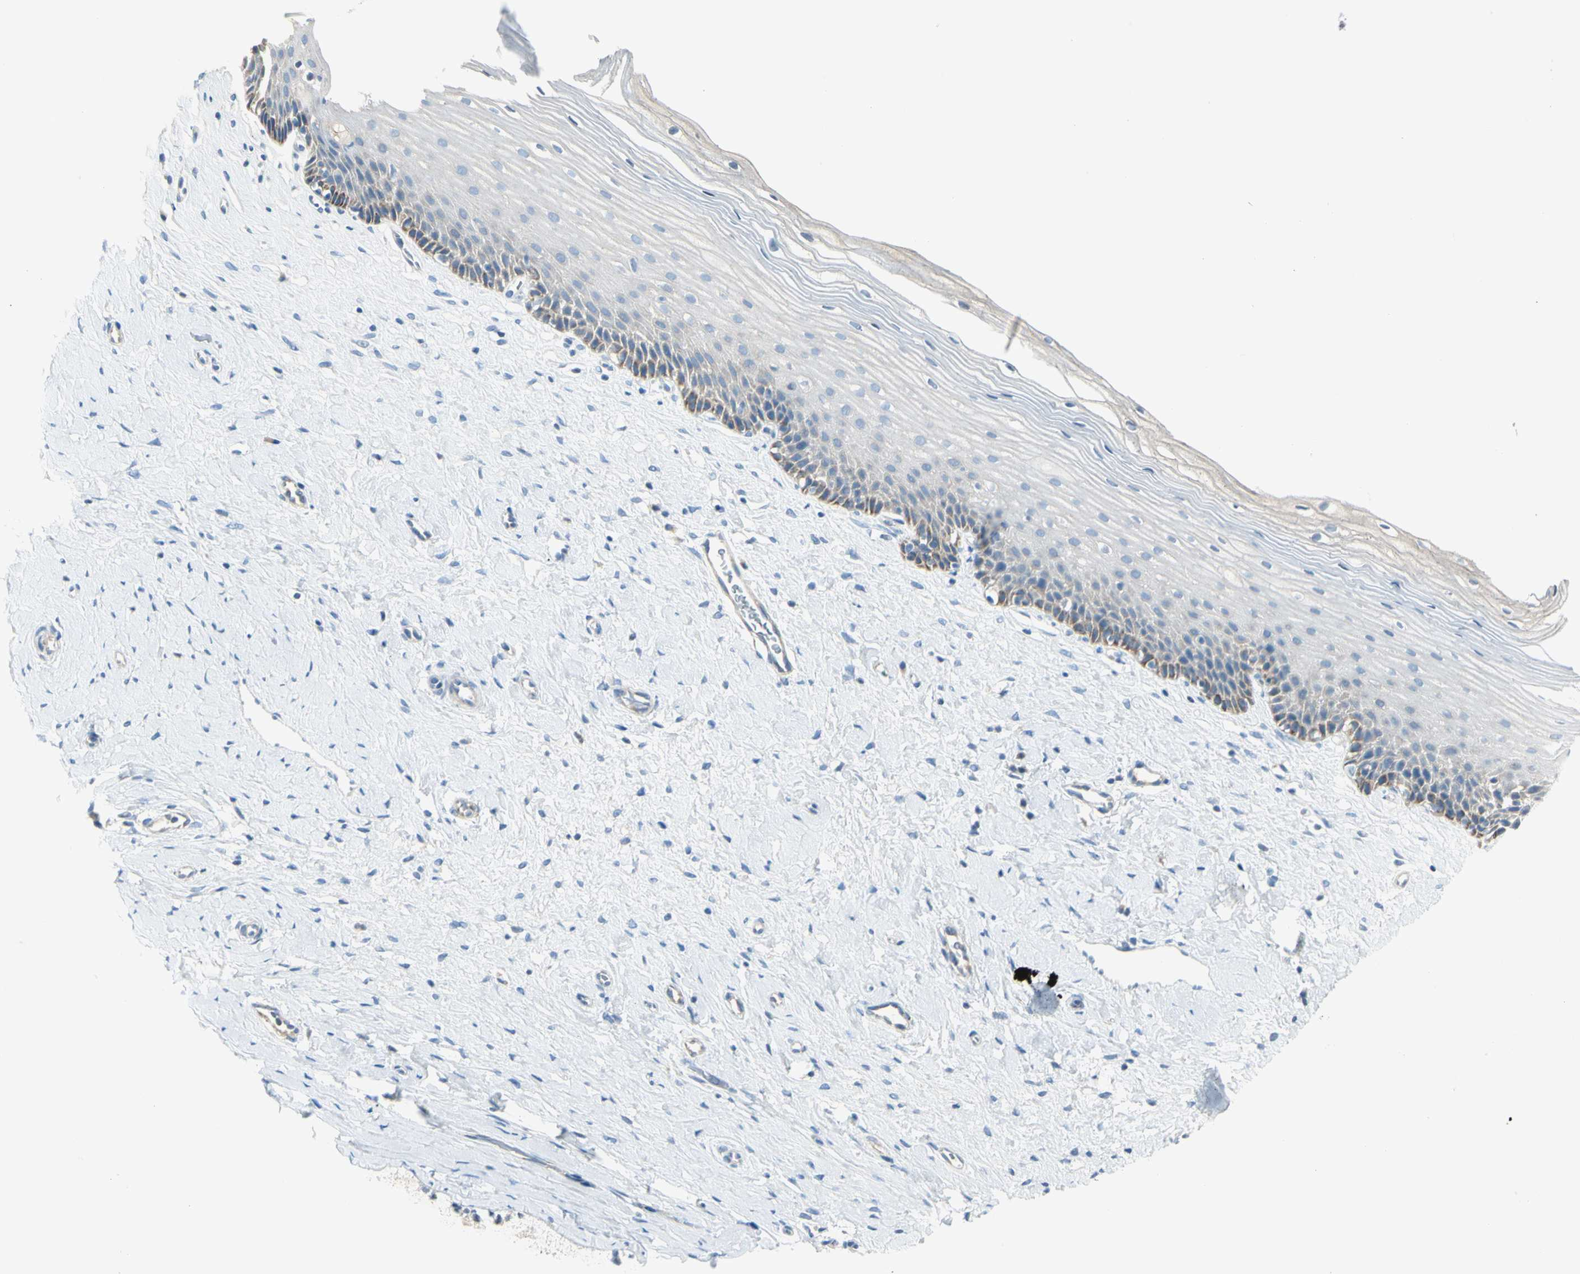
{"staining": {"intensity": "negative", "quantity": "none", "location": "none"}, "tissue": "cervix", "cell_type": "Glandular cells", "image_type": "normal", "snomed": [{"axis": "morphology", "description": "Normal tissue, NOS"}, {"axis": "topography", "description": "Cervix"}], "caption": "Glandular cells show no significant protein expression in benign cervix. (Stains: DAB (3,3'-diaminobenzidine) immunohistochemistry with hematoxylin counter stain, Microscopy: brightfield microscopy at high magnification).", "gene": "SLC6A15", "patient": {"sex": "female", "age": 39}}